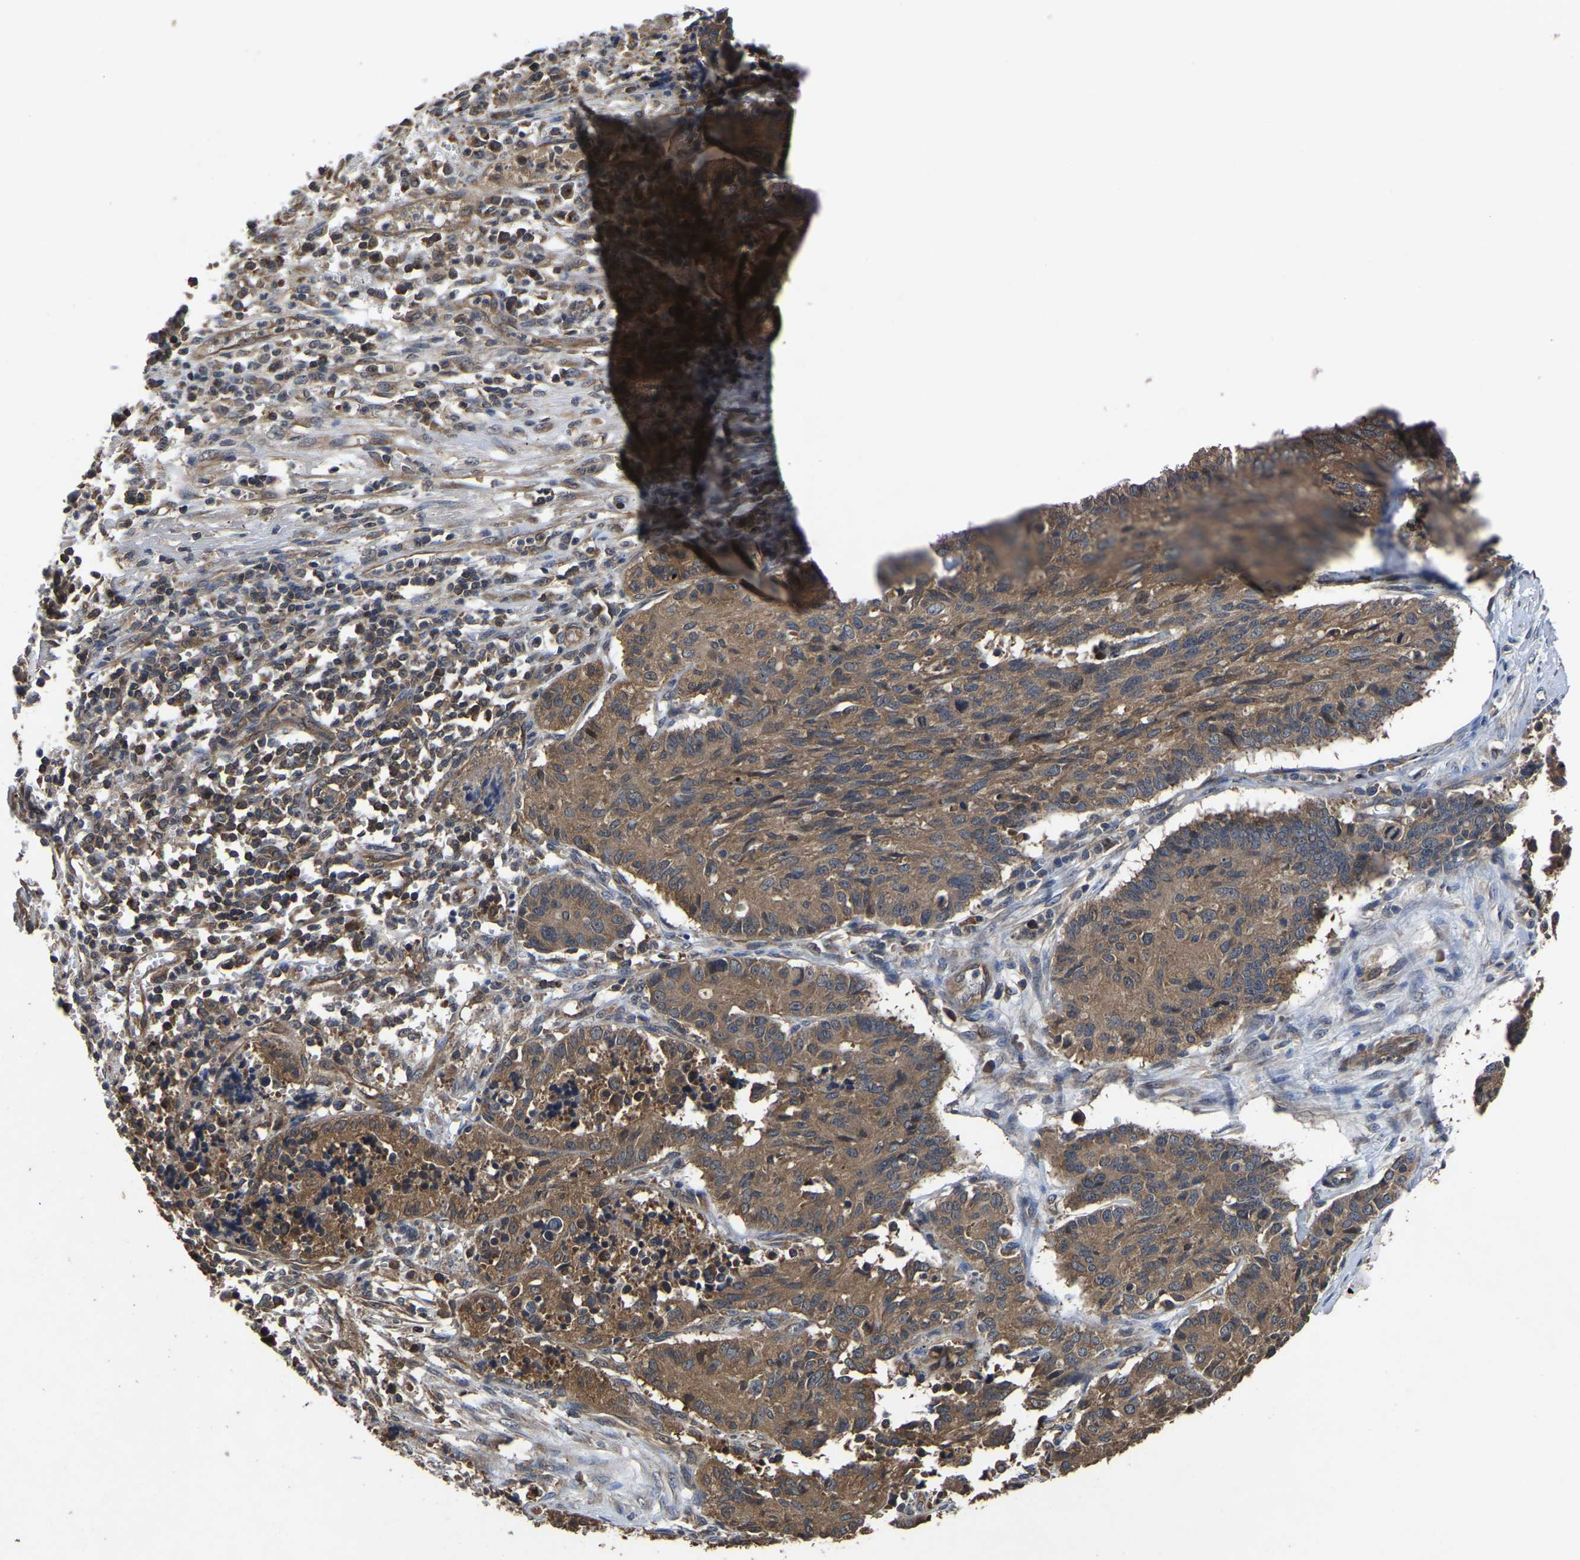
{"staining": {"intensity": "moderate", "quantity": ">75%", "location": "cytoplasmic/membranous"}, "tissue": "cervical cancer", "cell_type": "Tumor cells", "image_type": "cancer", "snomed": [{"axis": "morphology", "description": "Squamous cell carcinoma, NOS"}, {"axis": "topography", "description": "Cervix"}], "caption": "Immunohistochemistry (DAB (3,3'-diaminobenzidine)) staining of human squamous cell carcinoma (cervical) shows moderate cytoplasmic/membranous protein expression in approximately >75% of tumor cells.", "gene": "CRYZL1", "patient": {"sex": "female", "age": 35}}